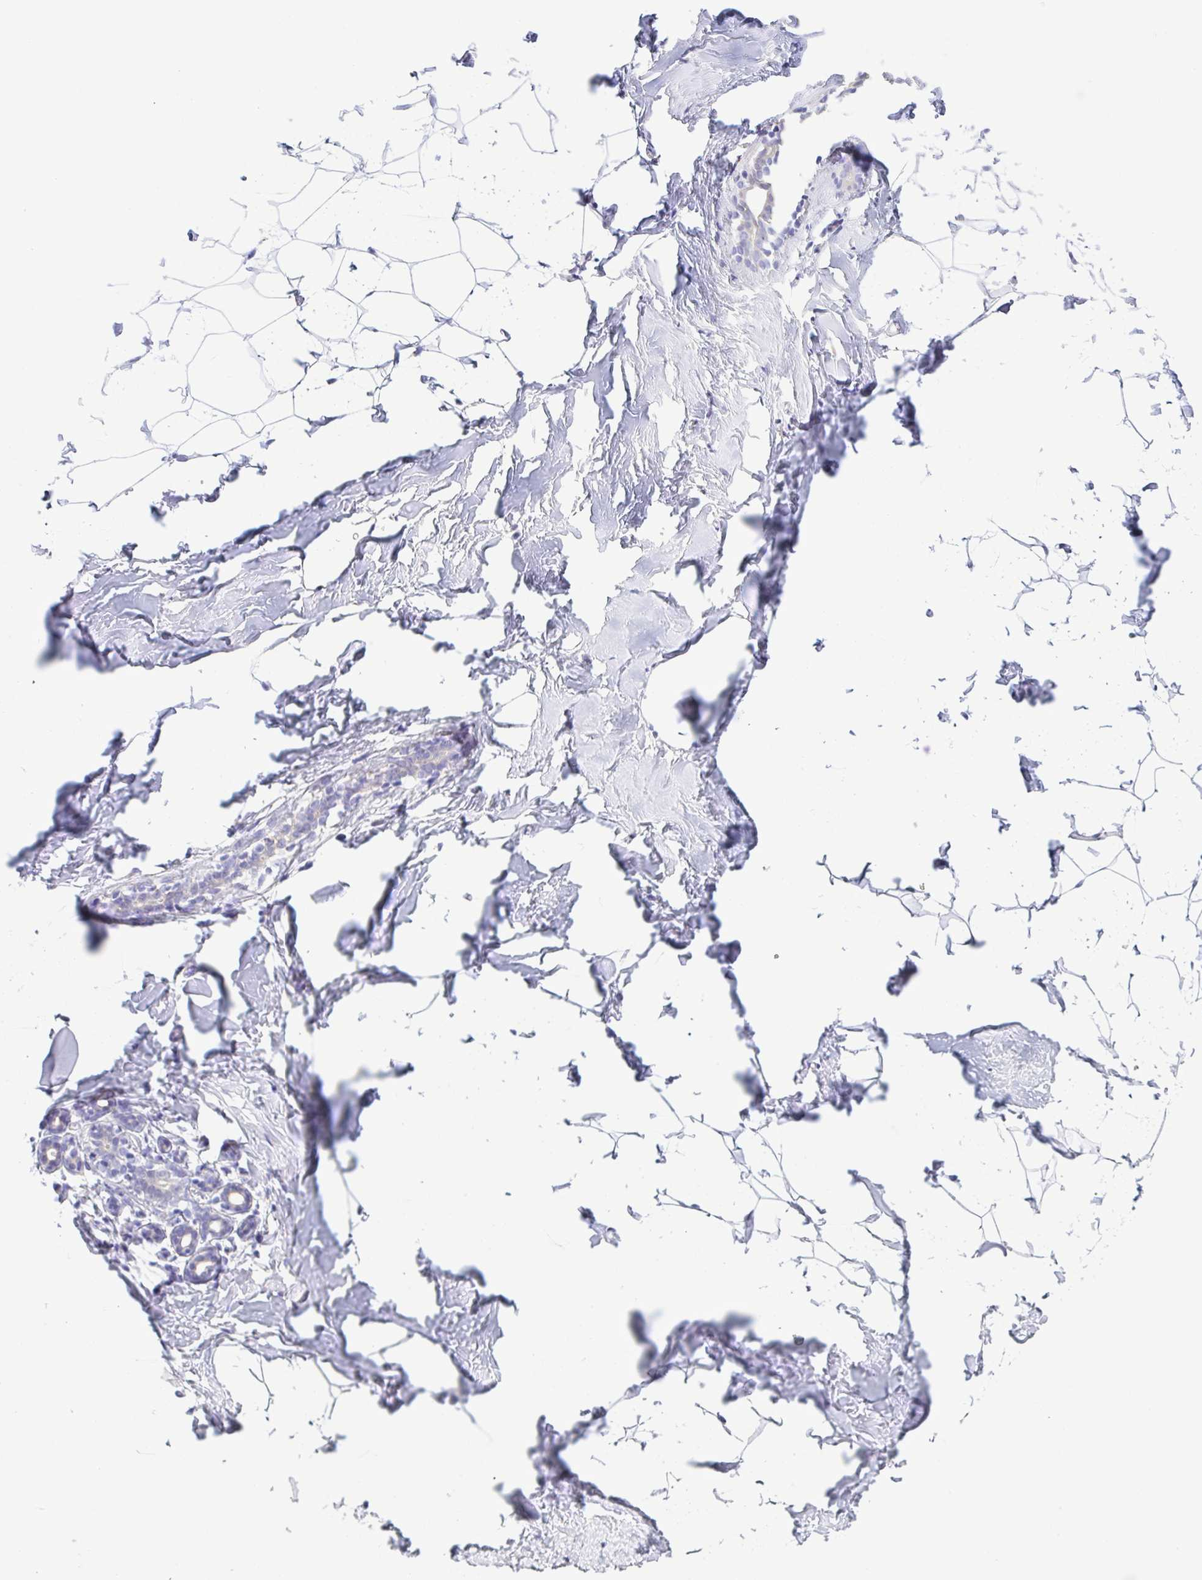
{"staining": {"intensity": "negative", "quantity": "none", "location": "none"}, "tissue": "breast", "cell_type": "Adipocytes", "image_type": "normal", "snomed": [{"axis": "morphology", "description": "Normal tissue, NOS"}, {"axis": "topography", "description": "Breast"}], "caption": "The IHC histopathology image has no significant staining in adipocytes of breast.", "gene": "SULT1B1", "patient": {"sex": "female", "age": 32}}